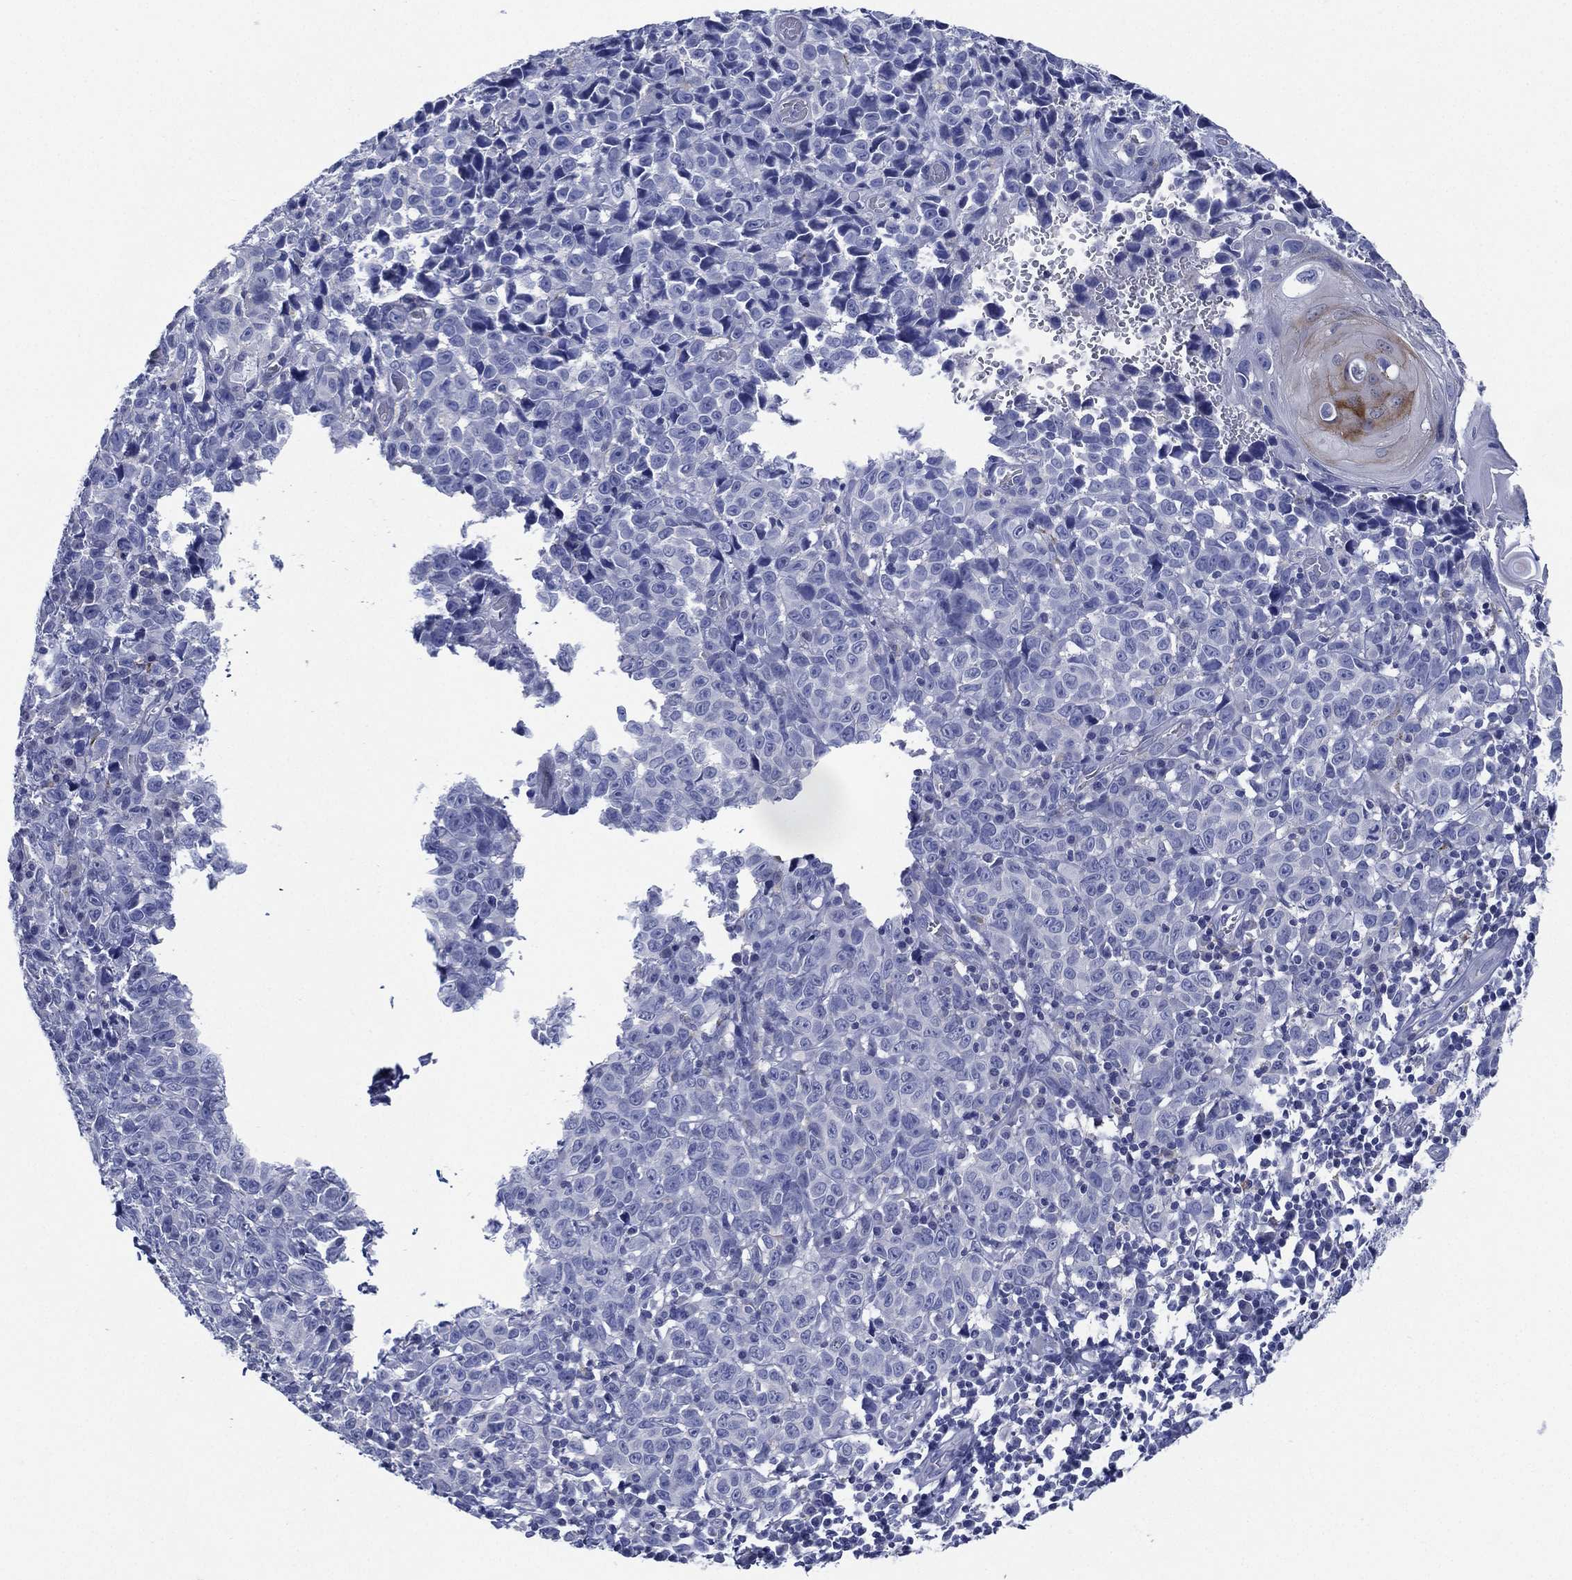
{"staining": {"intensity": "negative", "quantity": "none", "location": "none"}, "tissue": "melanoma", "cell_type": "Tumor cells", "image_type": "cancer", "snomed": [{"axis": "morphology", "description": "Malignant melanoma, NOS"}, {"axis": "topography", "description": "Vulva, labia, clitoris and Bartholin´s gland, NO"}], "caption": "Human malignant melanoma stained for a protein using immunohistochemistry shows no expression in tumor cells.", "gene": "C5orf46", "patient": {"sex": "female", "age": 75}}